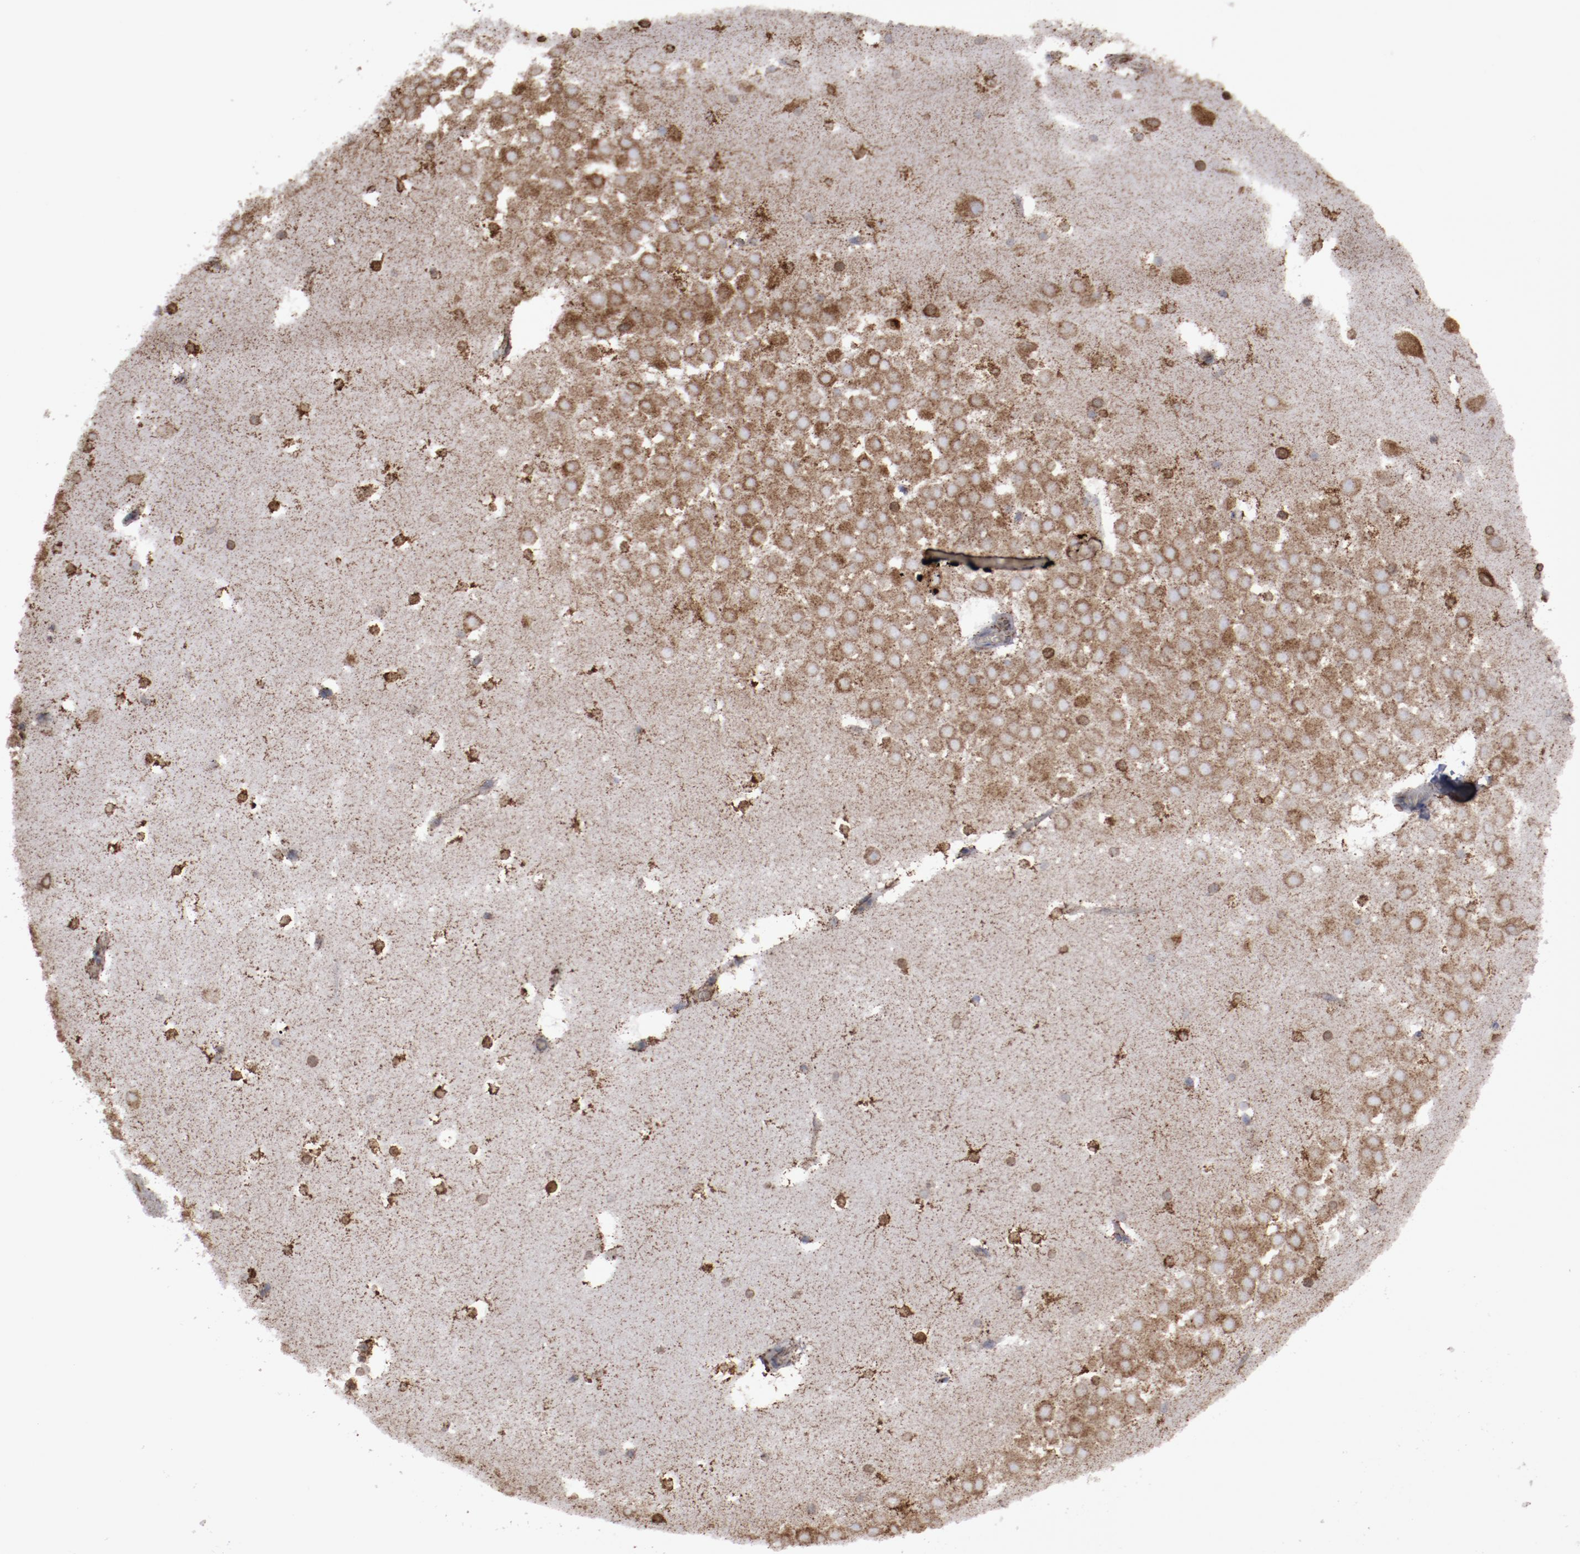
{"staining": {"intensity": "strong", "quantity": "25%-75%", "location": "cytoplasmic/membranous,nuclear"}, "tissue": "hippocampus", "cell_type": "Glial cells", "image_type": "normal", "snomed": [{"axis": "morphology", "description": "Normal tissue, NOS"}, {"axis": "topography", "description": "Hippocampus"}], "caption": "Glial cells display high levels of strong cytoplasmic/membranous,nuclear expression in approximately 25%-75% of cells in unremarkable human hippocampus.", "gene": "ERLIN2", "patient": {"sex": "male", "age": 45}}